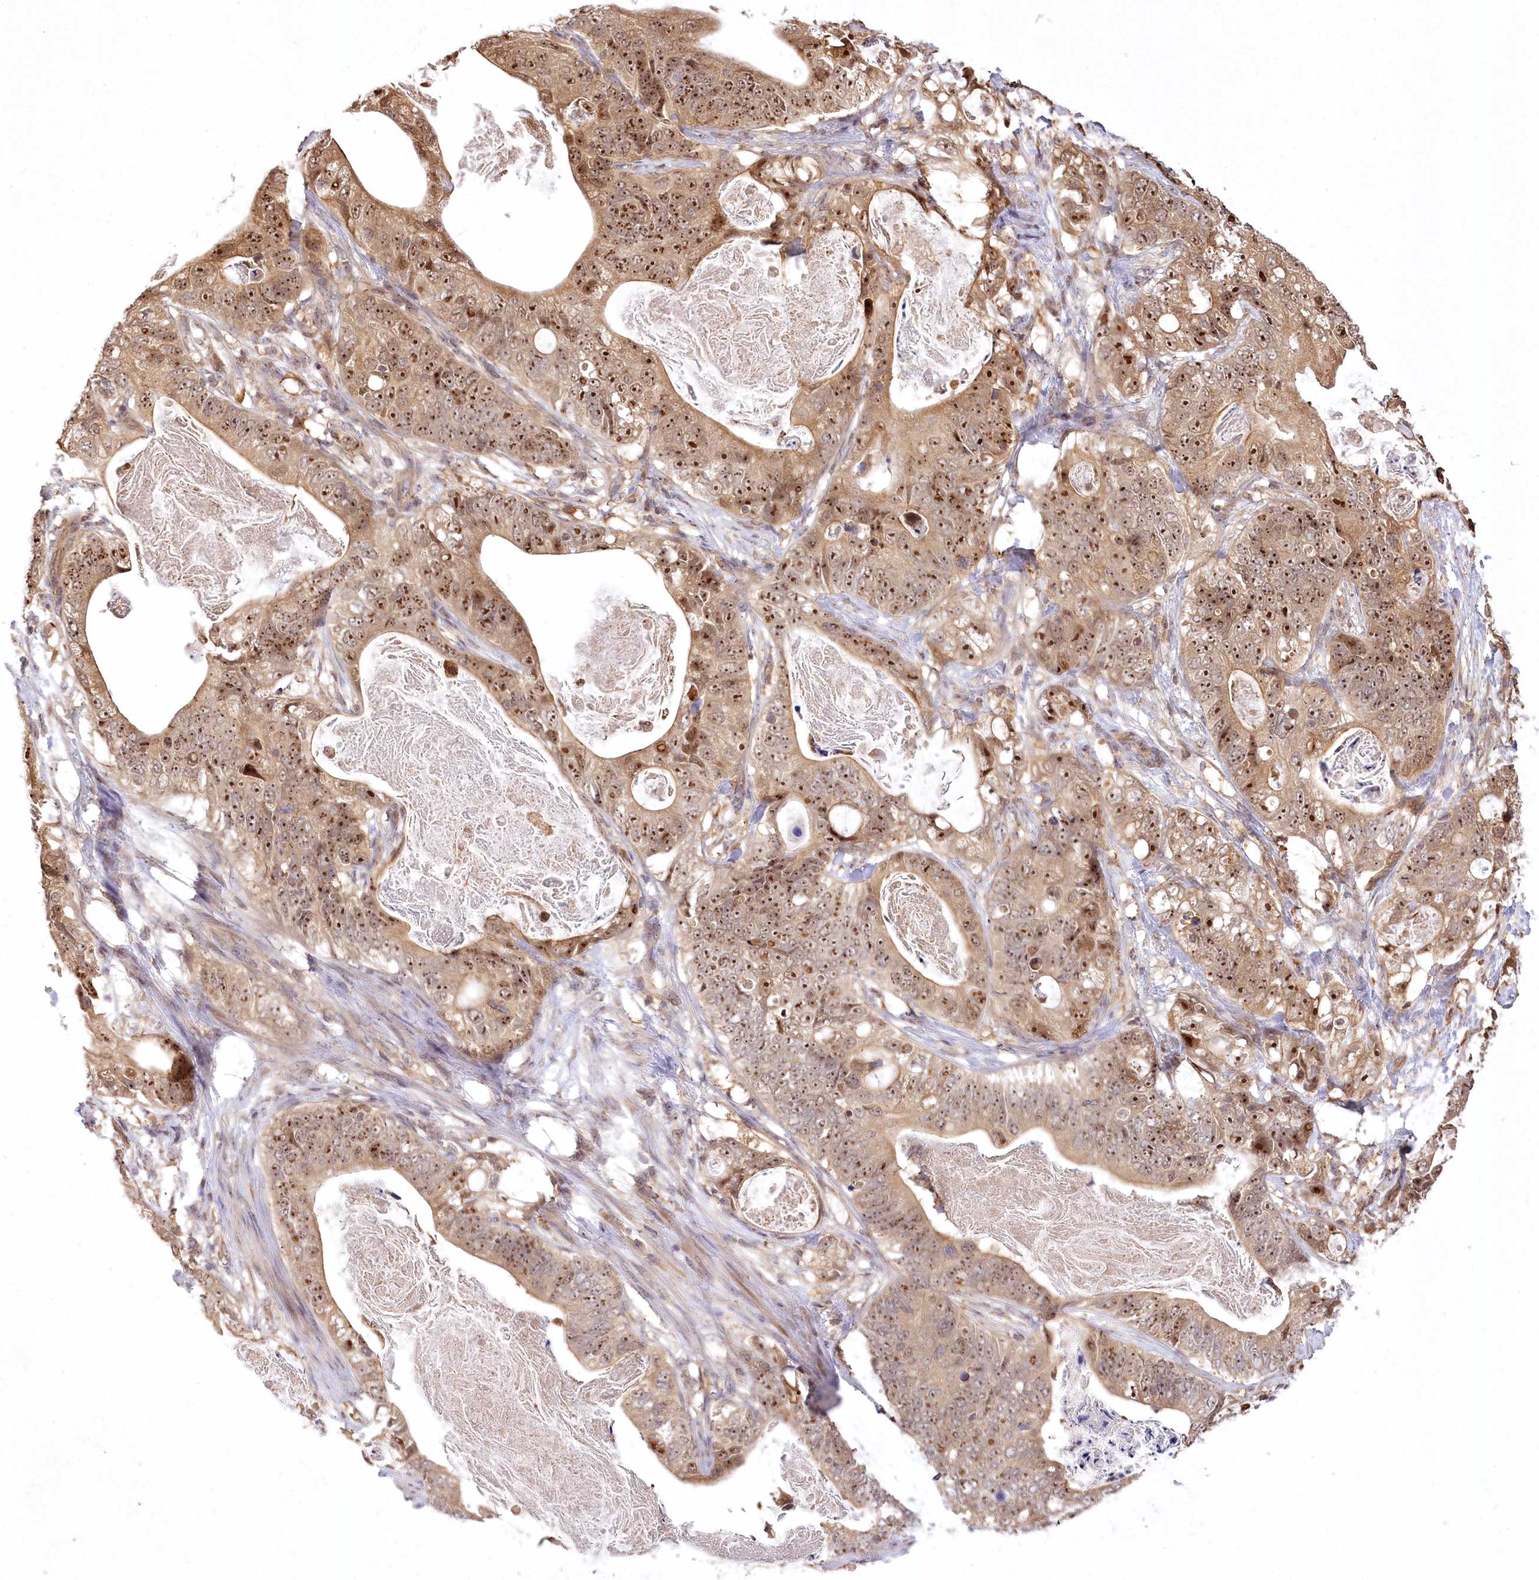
{"staining": {"intensity": "strong", "quantity": ">75%", "location": "cytoplasmic/membranous,nuclear"}, "tissue": "stomach cancer", "cell_type": "Tumor cells", "image_type": "cancer", "snomed": [{"axis": "morphology", "description": "Normal tissue, NOS"}, {"axis": "morphology", "description": "Adenocarcinoma, NOS"}, {"axis": "topography", "description": "Stomach"}], "caption": "The micrograph displays staining of stomach cancer (adenocarcinoma), revealing strong cytoplasmic/membranous and nuclear protein expression (brown color) within tumor cells. (Stains: DAB in brown, nuclei in blue, Microscopy: brightfield microscopy at high magnification).", "gene": "SERGEF", "patient": {"sex": "female", "age": 89}}